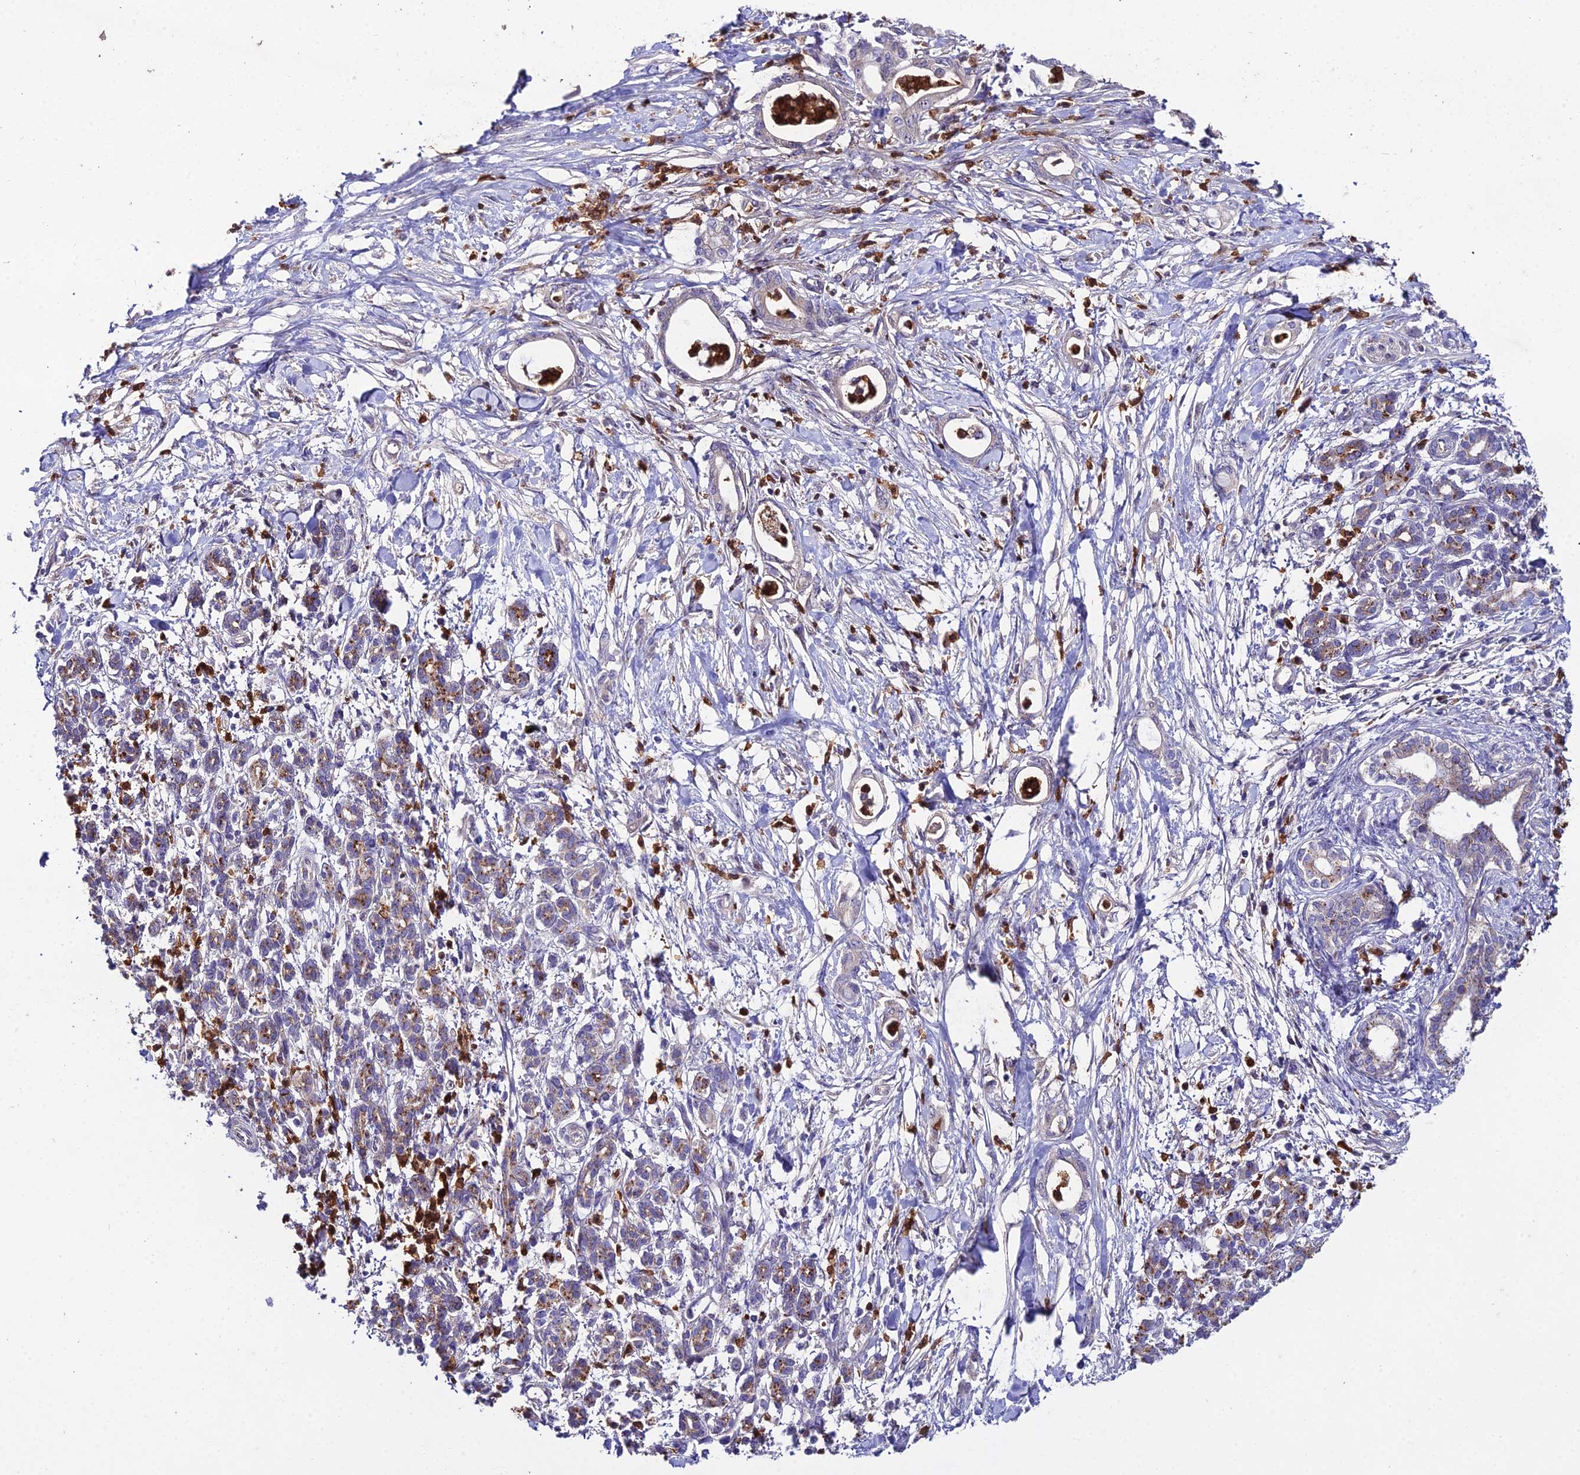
{"staining": {"intensity": "negative", "quantity": "none", "location": "none"}, "tissue": "pancreatic cancer", "cell_type": "Tumor cells", "image_type": "cancer", "snomed": [{"axis": "morphology", "description": "Adenocarcinoma, NOS"}, {"axis": "topography", "description": "Pancreas"}], "caption": "Immunohistochemistry histopathology image of human pancreatic adenocarcinoma stained for a protein (brown), which demonstrates no positivity in tumor cells.", "gene": "EID2", "patient": {"sex": "female", "age": 55}}